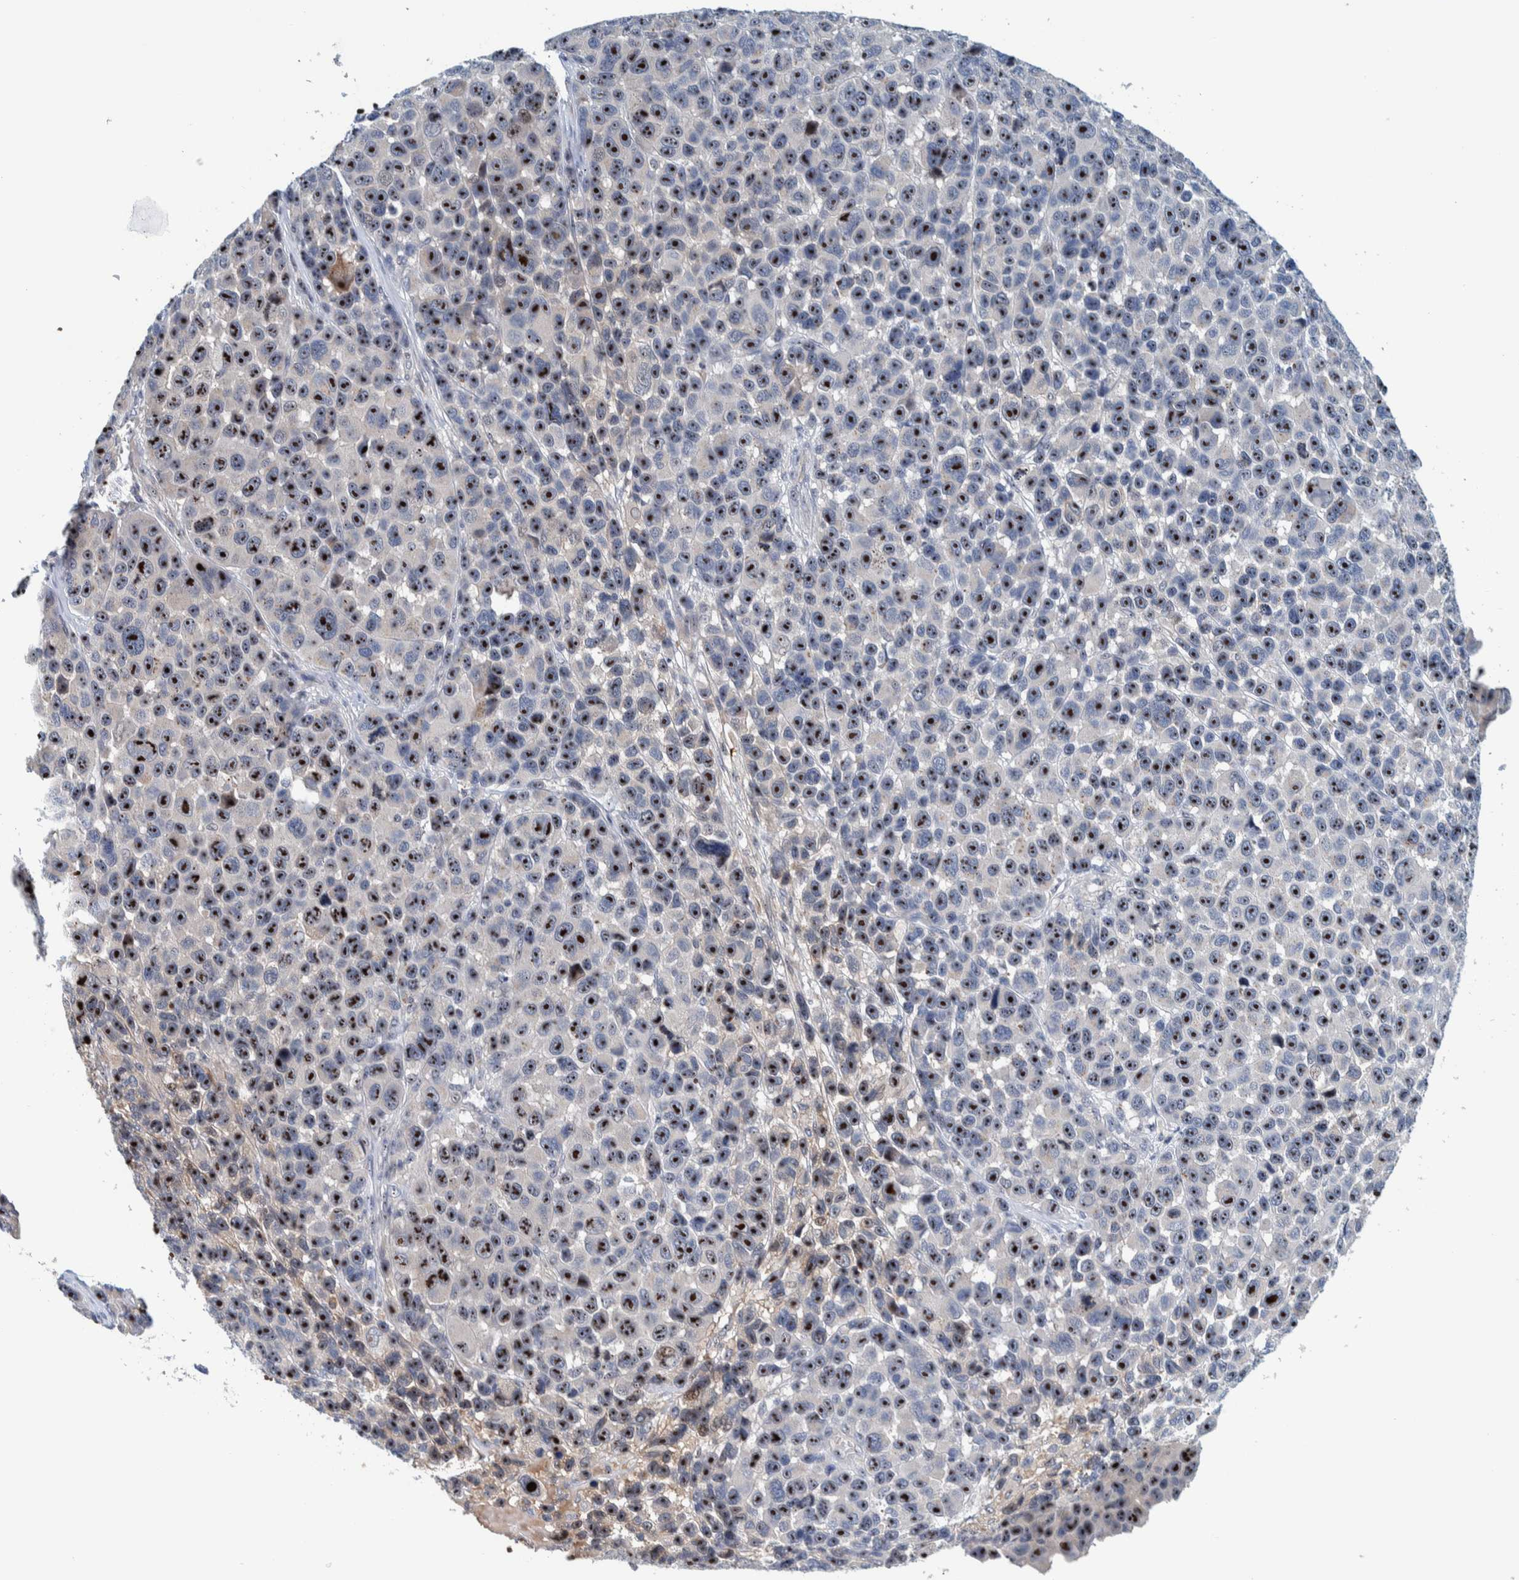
{"staining": {"intensity": "strong", "quantity": ">75%", "location": "nuclear"}, "tissue": "melanoma", "cell_type": "Tumor cells", "image_type": "cancer", "snomed": [{"axis": "morphology", "description": "Malignant melanoma, NOS"}, {"axis": "topography", "description": "Skin"}], "caption": "Immunohistochemical staining of human malignant melanoma shows strong nuclear protein expression in about >75% of tumor cells. (DAB (3,3'-diaminobenzidine) IHC with brightfield microscopy, high magnification).", "gene": "NOL11", "patient": {"sex": "male", "age": 53}}